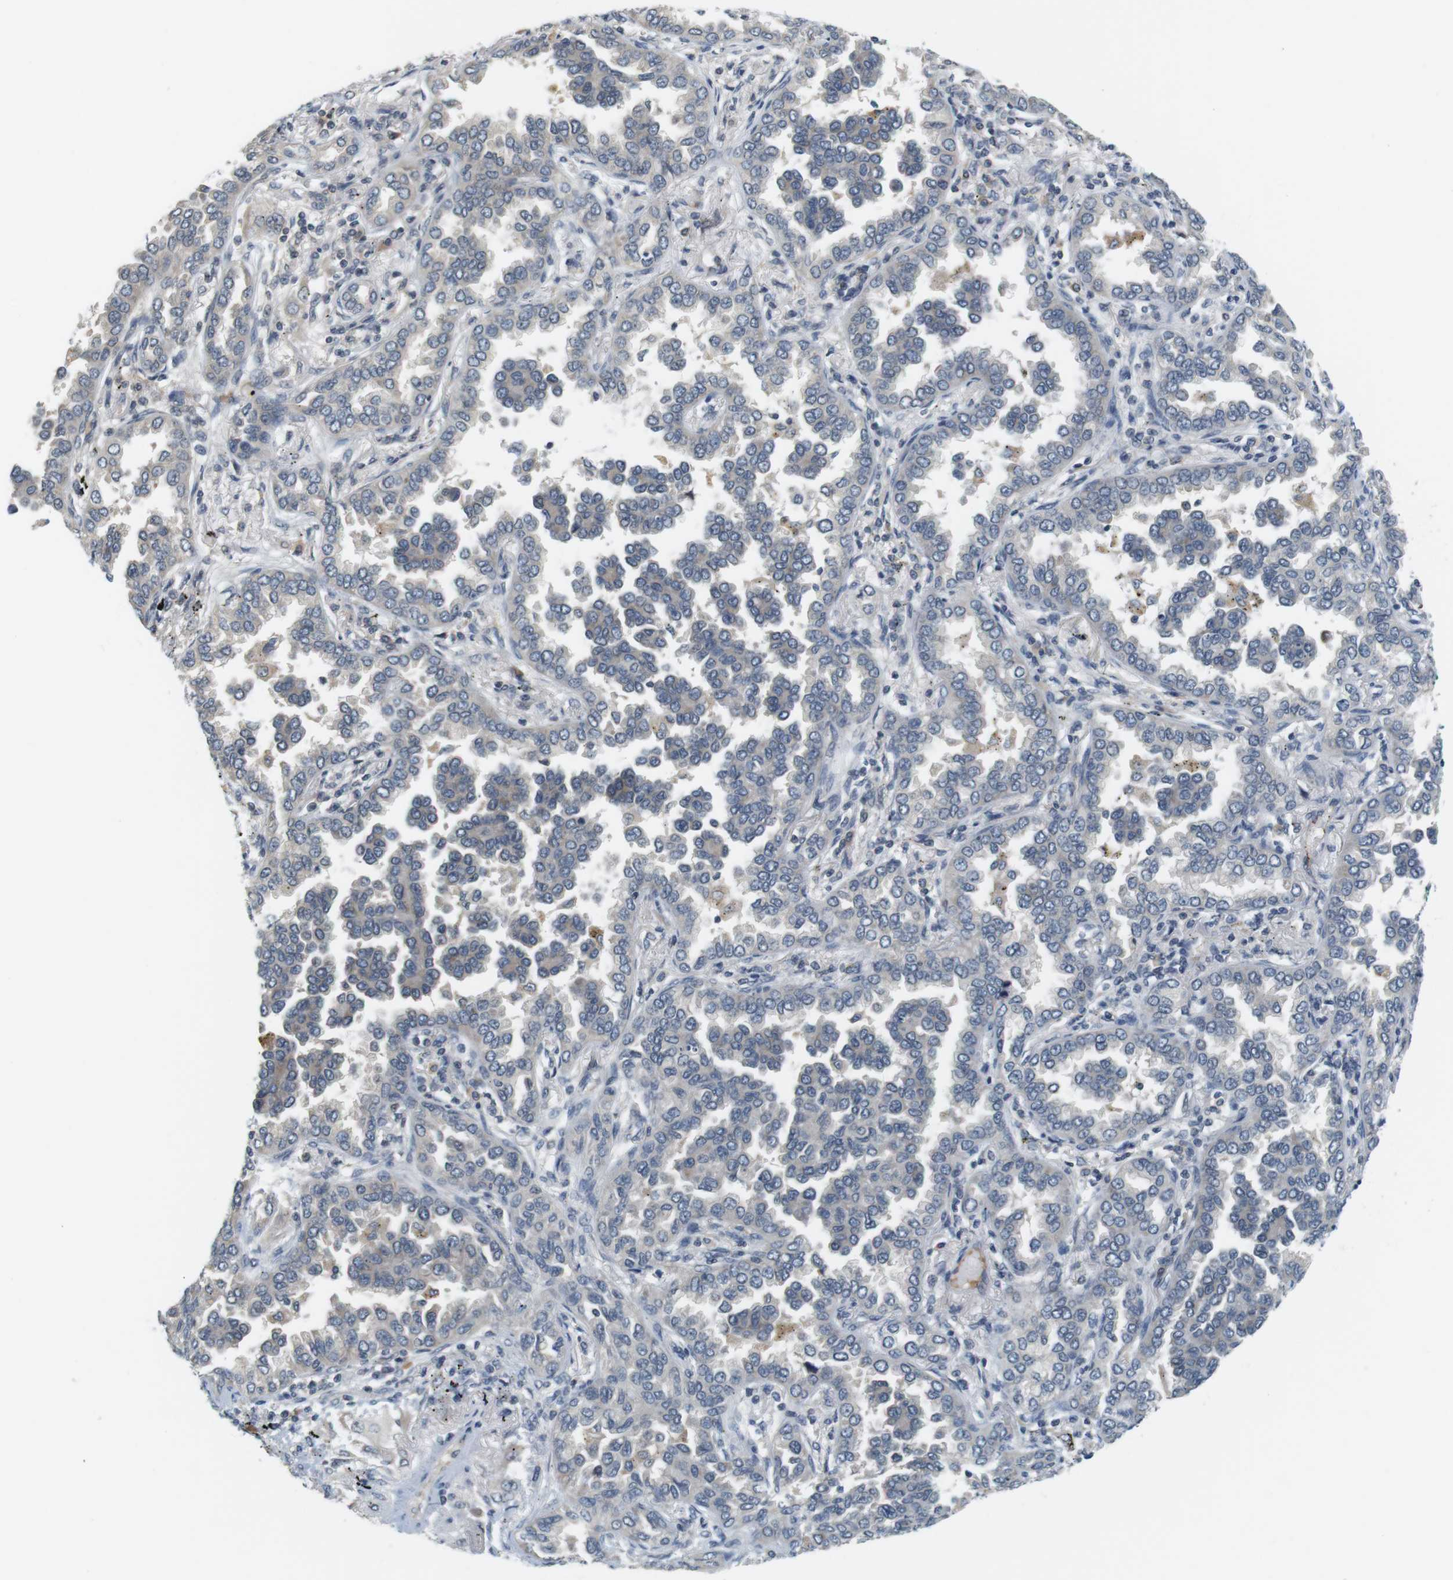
{"staining": {"intensity": "negative", "quantity": "none", "location": "none"}, "tissue": "lung cancer", "cell_type": "Tumor cells", "image_type": "cancer", "snomed": [{"axis": "morphology", "description": "Normal tissue, NOS"}, {"axis": "morphology", "description": "Adenocarcinoma, NOS"}, {"axis": "topography", "description": "Lung"}], "caption": "DAB immunohistochemical staining of lung cancer reveals no significant positivity in tumor cells.", "gene": "WNT7A", "patient": {"sex": "male", "age": 59}}